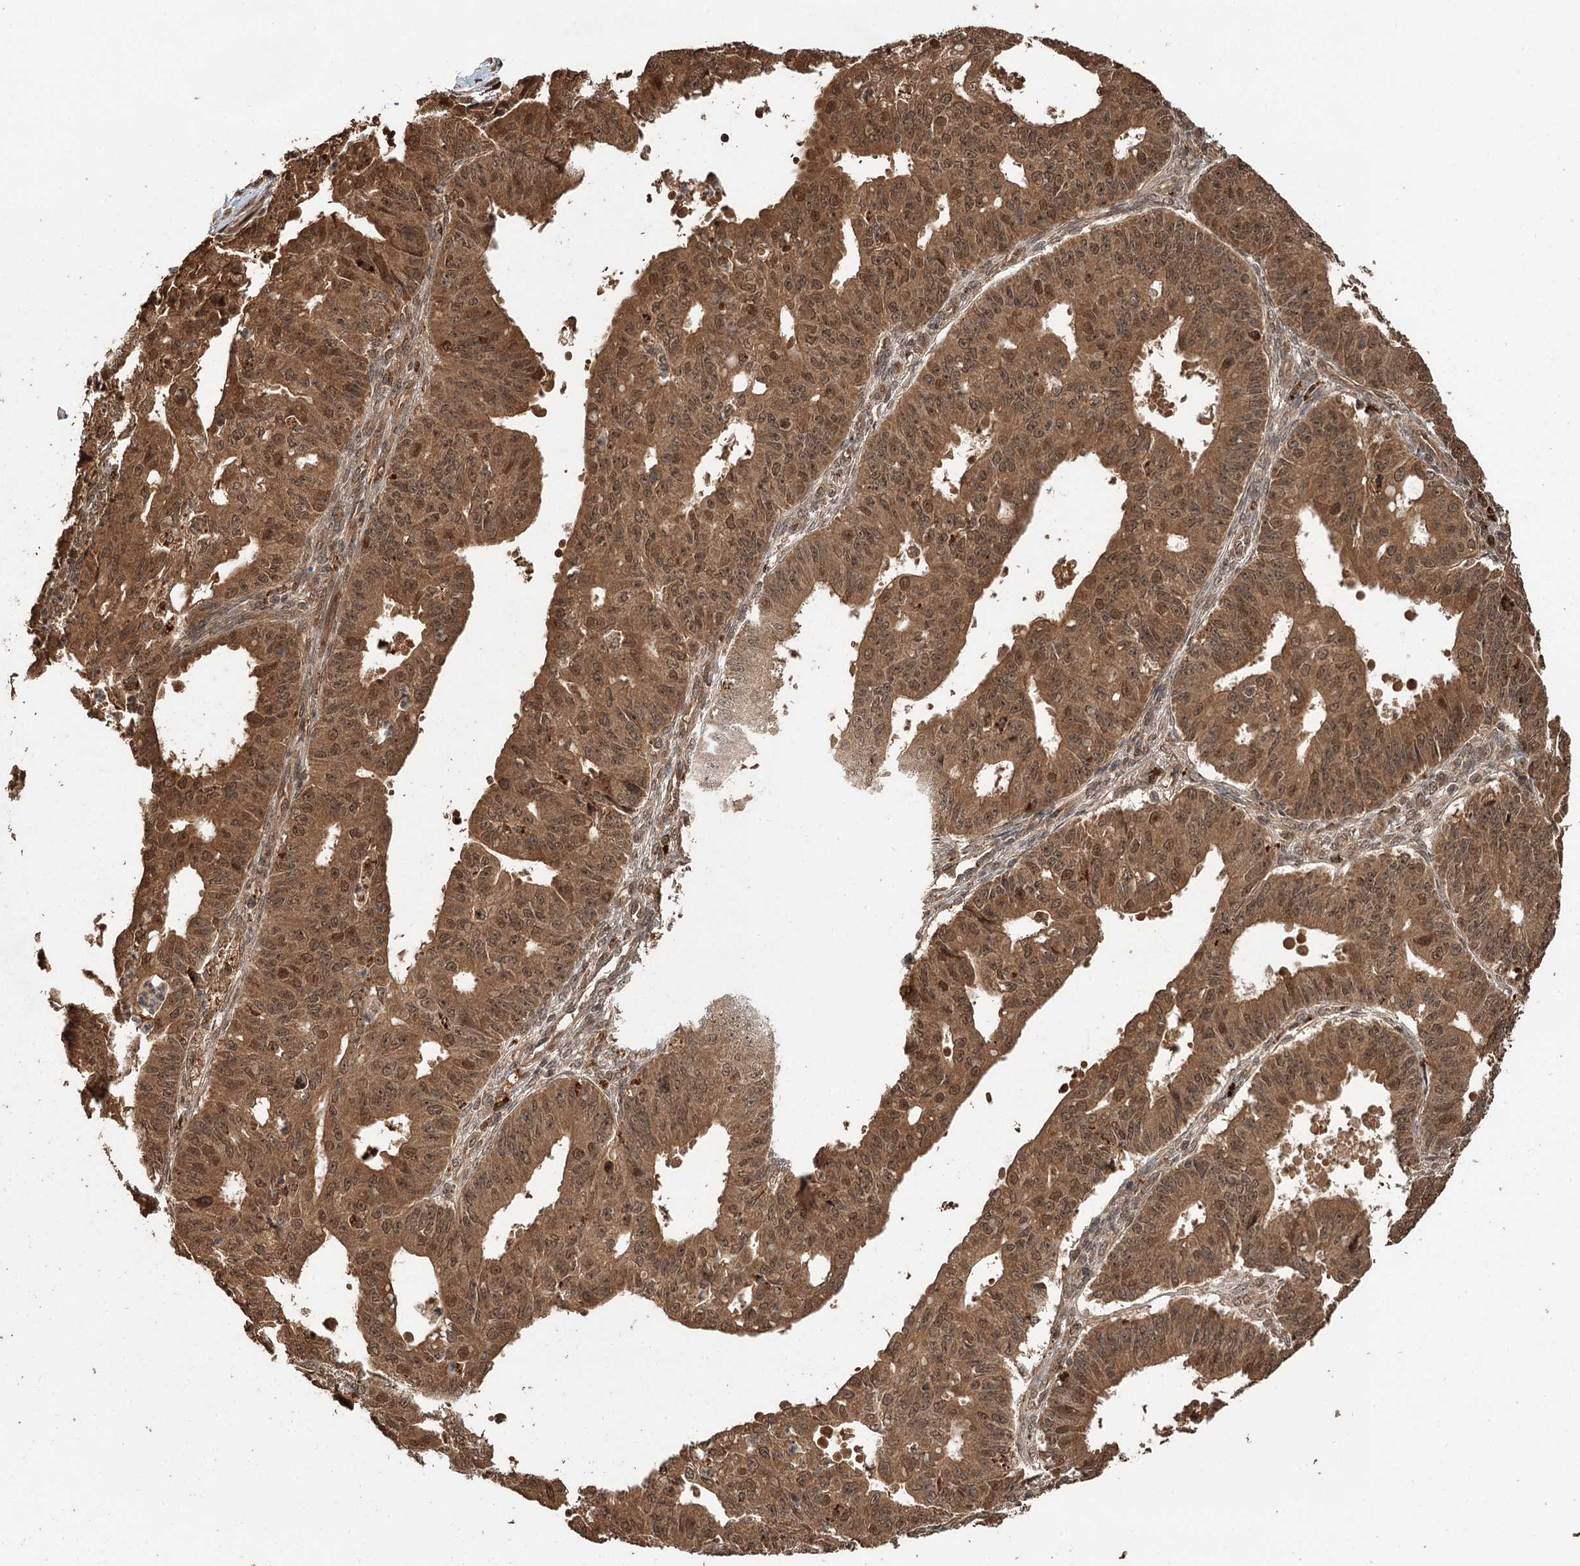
{"staining": {"intensity": "moderate", "quantity": ">75%", "location": "cytoplasmic/membranous,nuclear"}, "tissue": "ovarian cancer", "cell_type": "Tumor cells", "image_type": "cancer", "snomed": [{"axis": "morphology", "description": "Carcinoma, endometroid"}, {"axis": "topography", "description": "Appendix"}, {"axis": "topography", "description": "Ovary"}], "caption": "Moderate cytoplasmic/membranous and nuclear positivity for a protein is identified in approximately >75% of tumor cells of ovarian endometroid carcinoma using IHC.", "gene": "N6AMT1", "patient": {"sex": "female", "age": 42}}